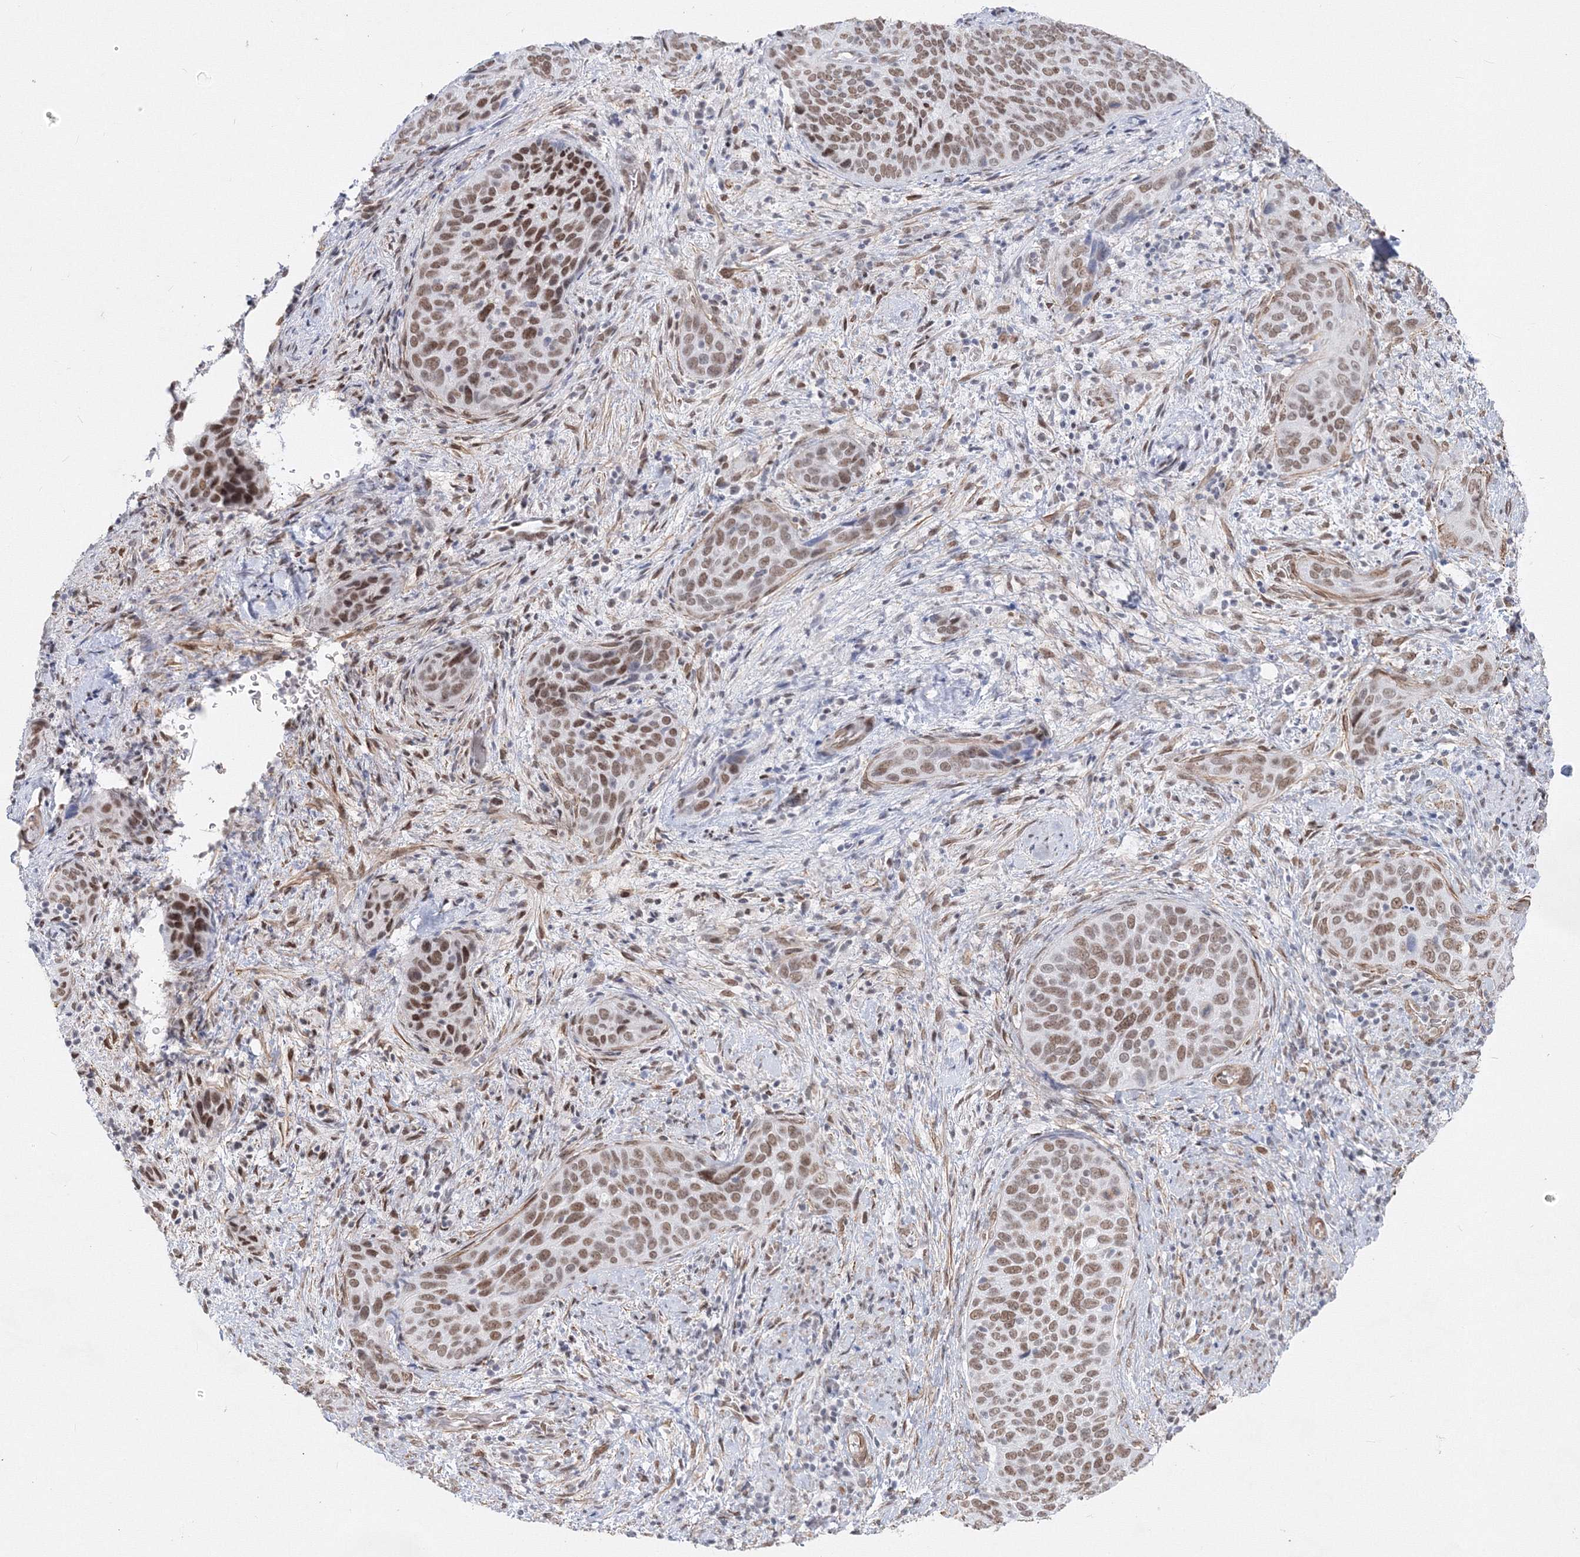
{"staining": {"intensity": "moderate", "quantity": "25%-75%", "location": "nuclear"}, "tissue": "cervical cancer", "cell_type": "Tumor cells", "image_type": "cancer", "snomed": [{"axis": "morphology", "description": "Squamous cell carcinoma, NOS"}, {"axis": "topography", "description": "Cervix"}], "caption": "Immunohistochemistry staining of cervical squamous cell carcinoma, which displays medium levels of moderate nuclear positivity in approximately 25%-75% of tumor cells indicating moderate nuclear protein positivity. The staining was performed using DAB (brown) for protein detection and nuclei were counterstained in hematoxylin (blue).", "gene": "ZNF638", "patient": {"sex": "female", "age": 60}}